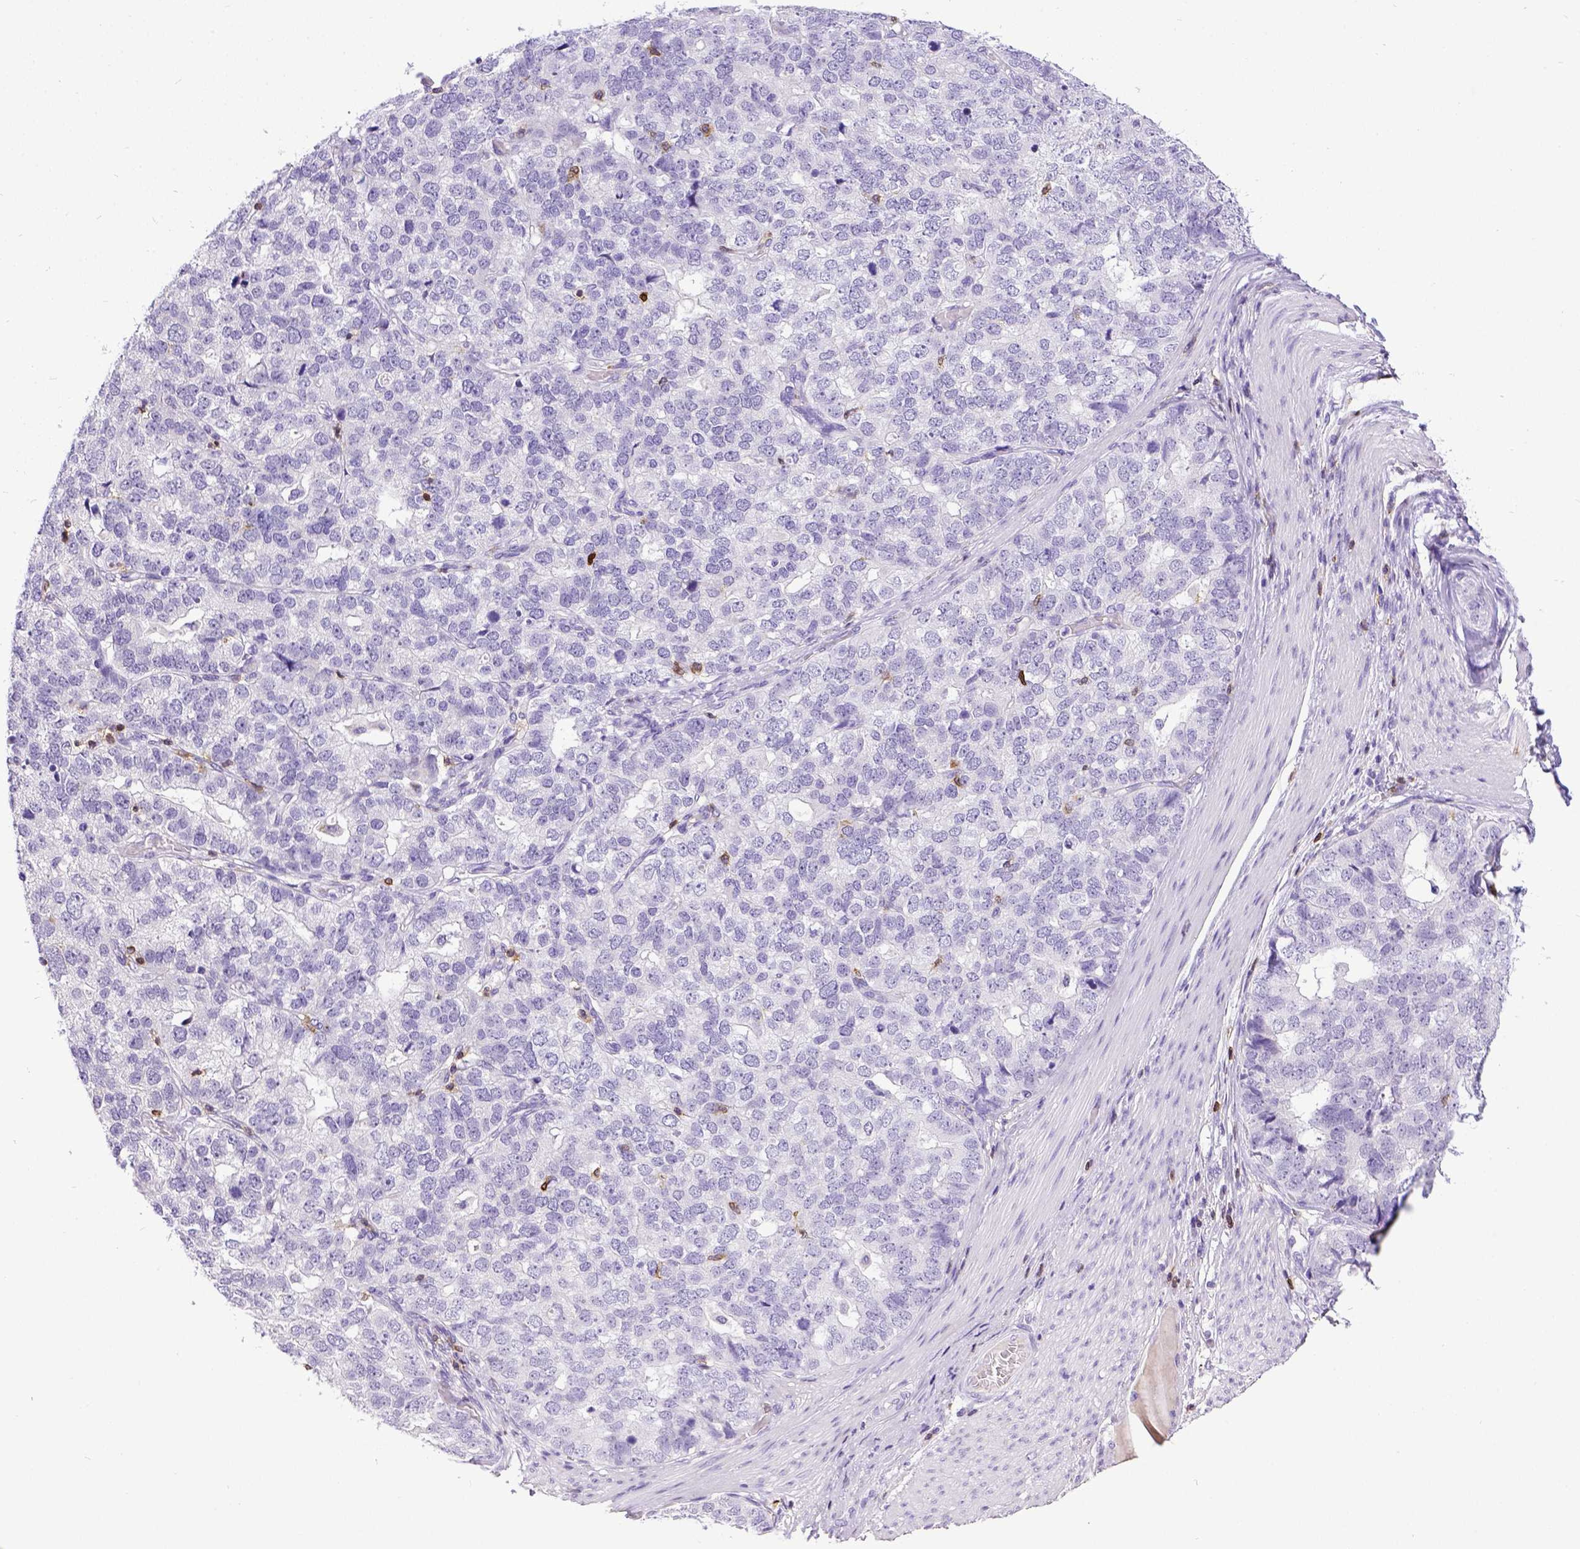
{"staining": {"intensity": "negative", "quantity": "none", "location": "none"}, "tissue": "stomach cancer", "cell_type": "Tumor cells", "image_type": "cancer", "snomed": [{"axis": "morphology", "description": "Adenocarcinoma, NOS"}, {"axis": "topography", "description": "Stomach"}], "caption": "Immunohistochemical staining of human stomach cancer (adenocarcinoma) shows no significant expression in tumor cells.", "gene": "CD3E", "patient": {"sex": "male", "age": 69}}